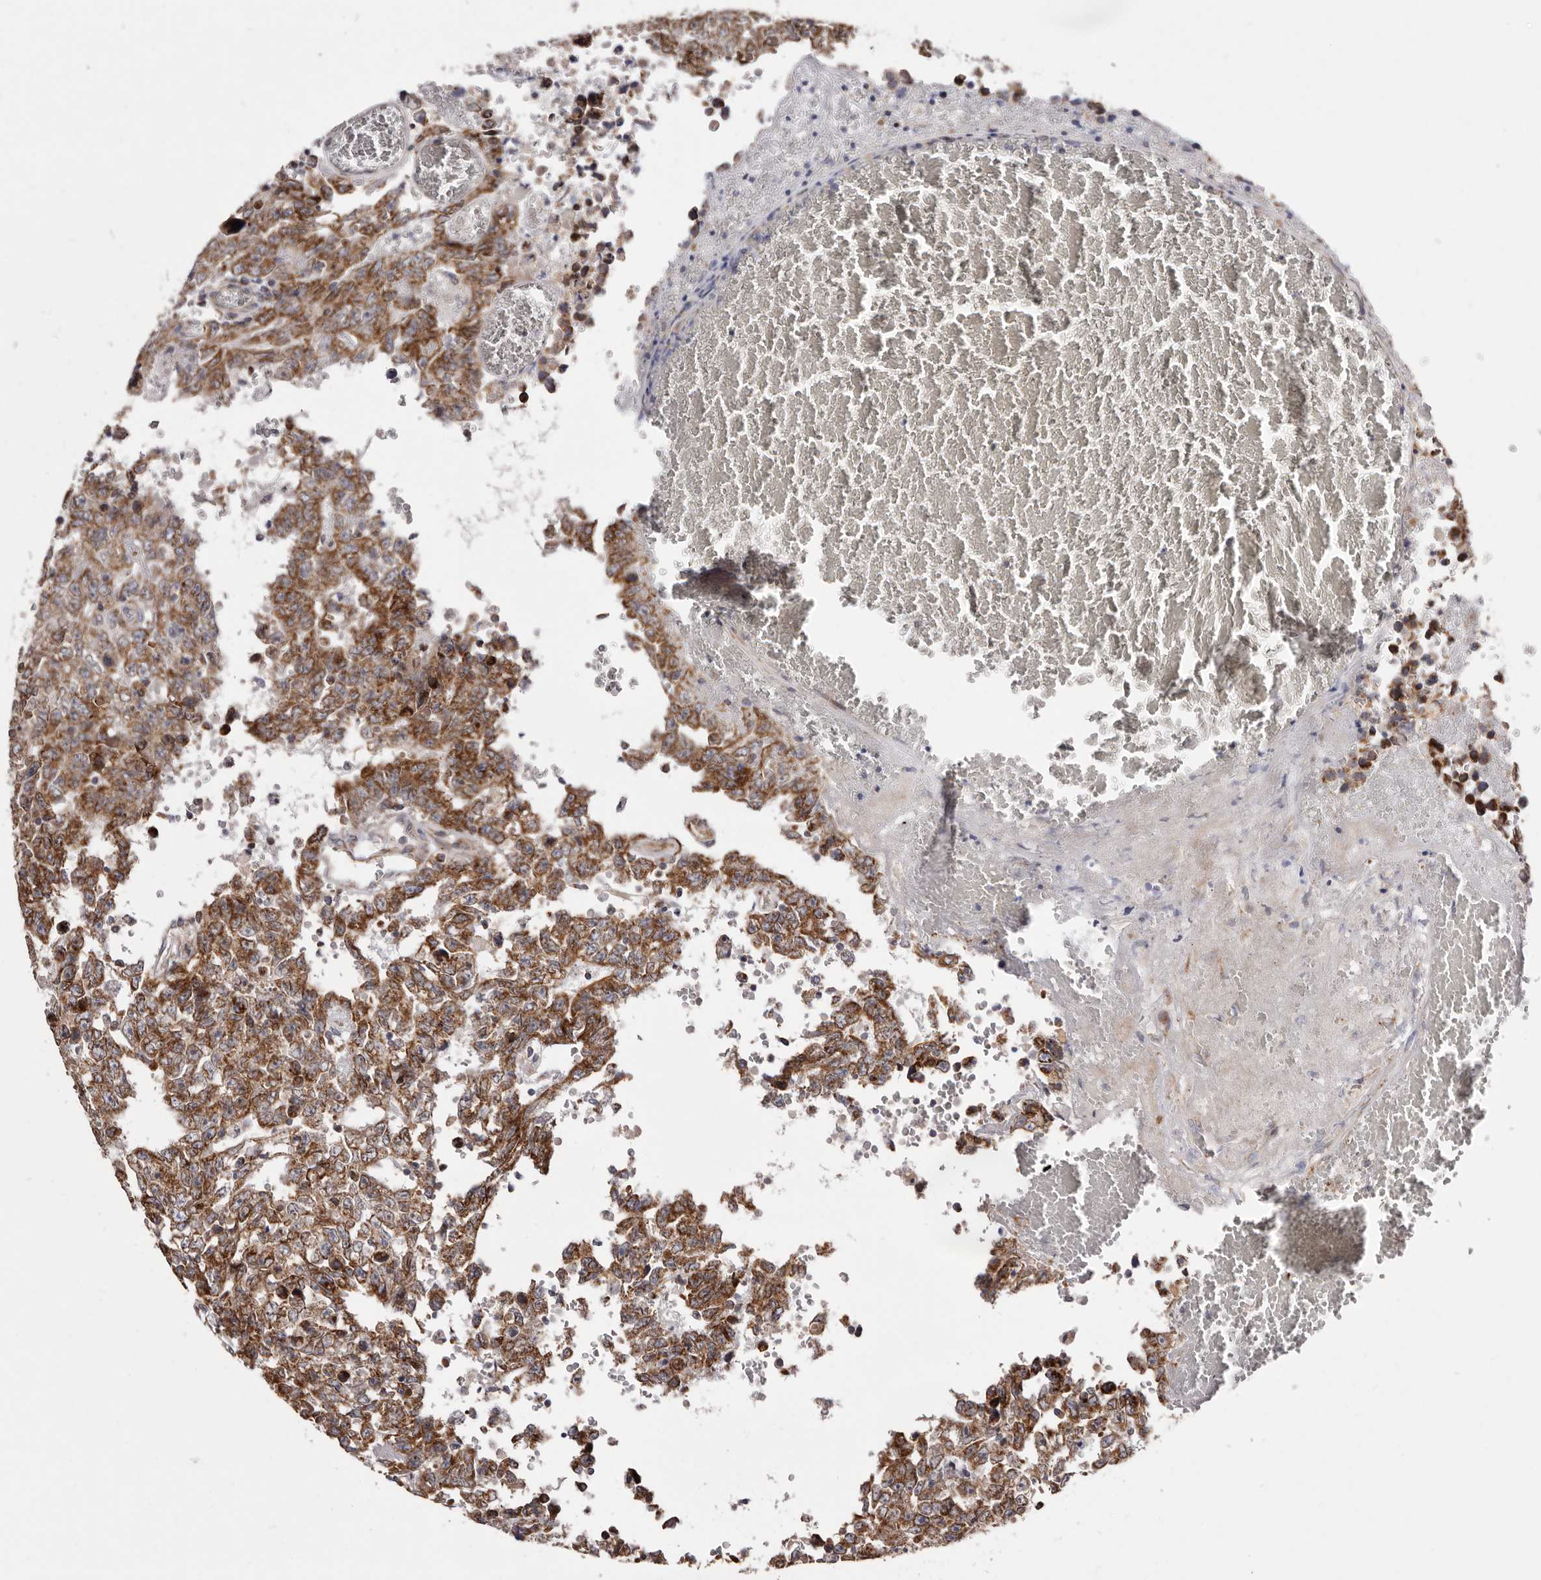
{"staining": {"intensity": "strong", "quantity": ">75%", "location": "cytoplasmic/membranous"}, "tissue": "testis cancer", "cell_type": "Tumor cells", "image_type": "cancer", "snomed": [{"axis": "morphology", "description": "Carcinoma, Embryonal, NOS"}, {"axis": "topography", "description": "Testis"}], "caption": "The micrograph exhibits a brown stain indicating the presence of a protein in the cytoplasmic/membranous of tumor cells in testis embryonal carcinoma.", "gene": "TIMM17B", "patient": {"sex": "male", "age": 26}}